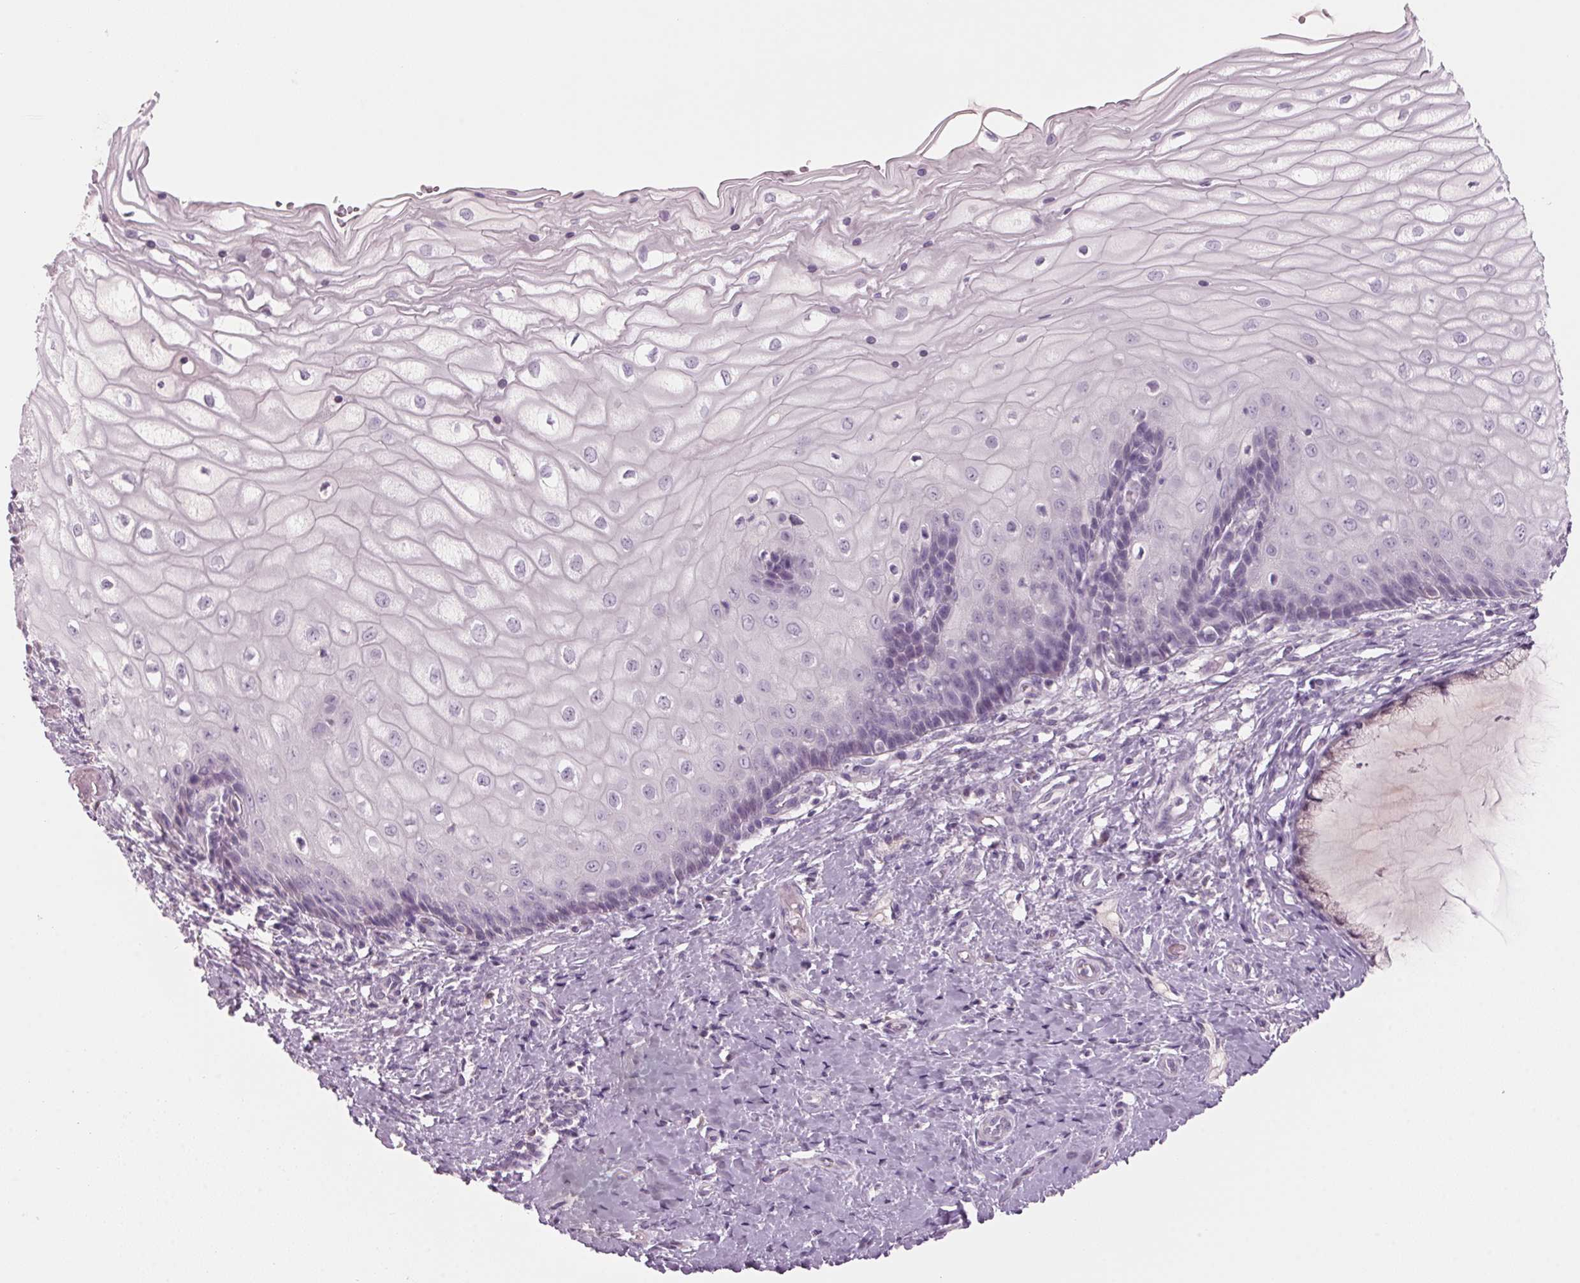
{"staining": {"intensity": "weak", "quantity": "<25%", "location": "cytoplasmic/membranous"}, "tissue": "cervix", "cell_type": "Glandular cells", "image_type": "normal", "snomed": [{"axis": "morphology", "description": "Normal tissue, NOS"}, {"axis": "topography", "description": "Cervix"}], "caption": "High power microscopy micrograph of an immunohistochemistry (IHC) photomicrograph of unremarkable cervix, revealing no significant expression in glandular cells.", "gene": "ADAM20", "patient": {"sex": "female", "age": 37}}